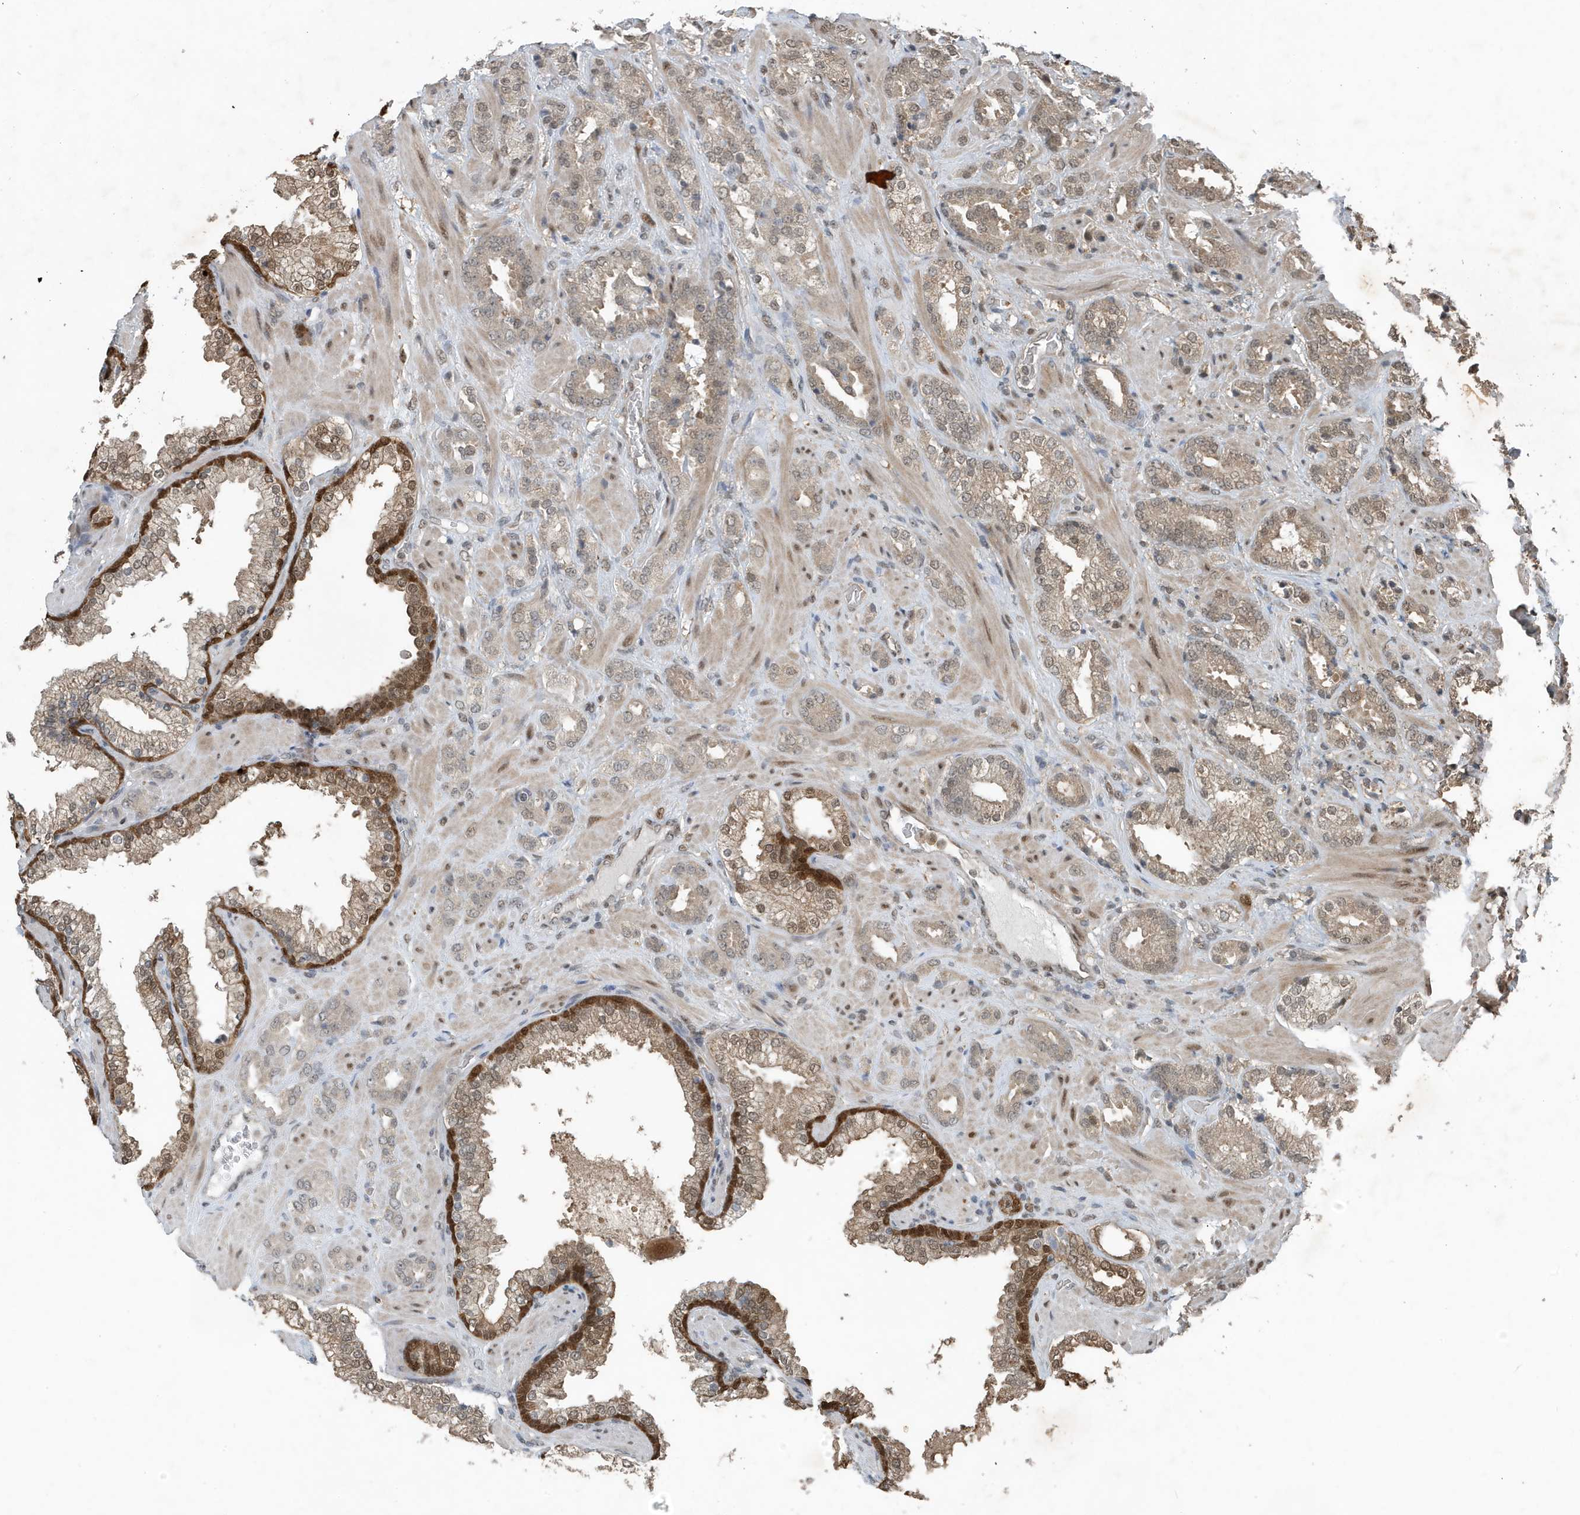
{"staining": {"intensity": "moderate", "quantity": ">75%", "location": "cytoplasmic/membranous,nuclear"}, "tissue": "prostate cancer", "cell_type": "Tumor cells", "image_type": "cancer", "snomed": [{"axis": "morphology", "description": "Adenocarcinoma, High grade"}, {"axis": "topography", "description": "Prostate"}], "caption": "Immunohistochemical staining of human prostate cancer demonstrates medium levels of moderate cytoplasmic/membranous and nuclear protein staining in about >75% of tumor cells.", "gene": "HSPA1A", "patient": {"sex": "male", "age": 64}}